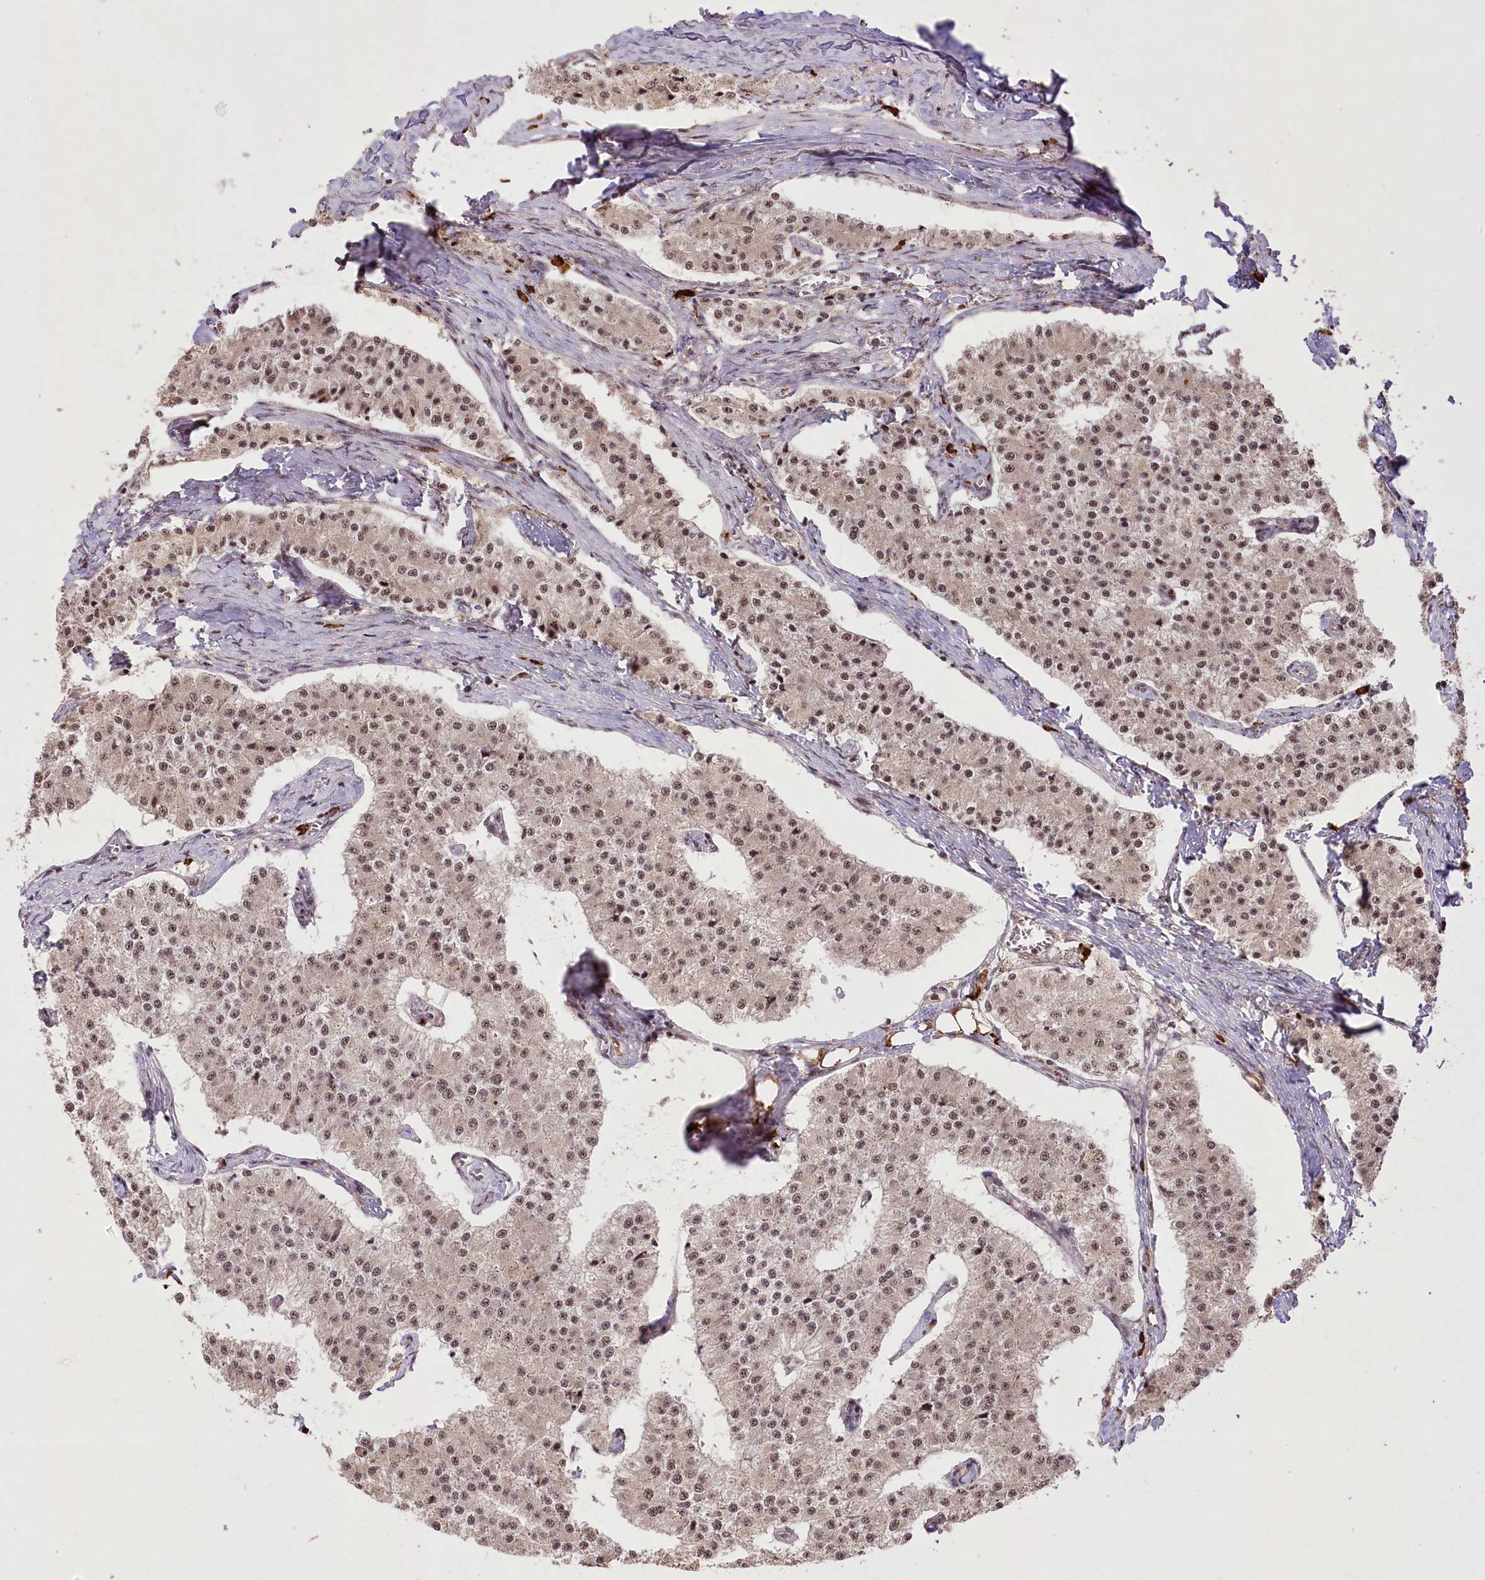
{"staining": {"intensity": "weak", "quantity": ">75%", "location": "nuclear"}, "tissue": "carcinoid", "cell_type": "Tumor cells", "image_type": "cancer", "snomed": [{"axis": "morphology", "description": "Carcinoid, malignant, NOS"}, {"axis": "topography", "description": "Colon"}], "caption": "IHC staining of carcinoid (malignant), which exhibits low levels of weak nuclear positivity in about >75% of tumor cells indicating weak nuclear protein staining. The staining was performed using DAB (3,3'-diaminobenzidine) (brown) for protein detection and nuclei were counterstained in hematoxylin (blue).", "gene": "PYROXD1", "patient": {"sex": "female", "age": 52}}